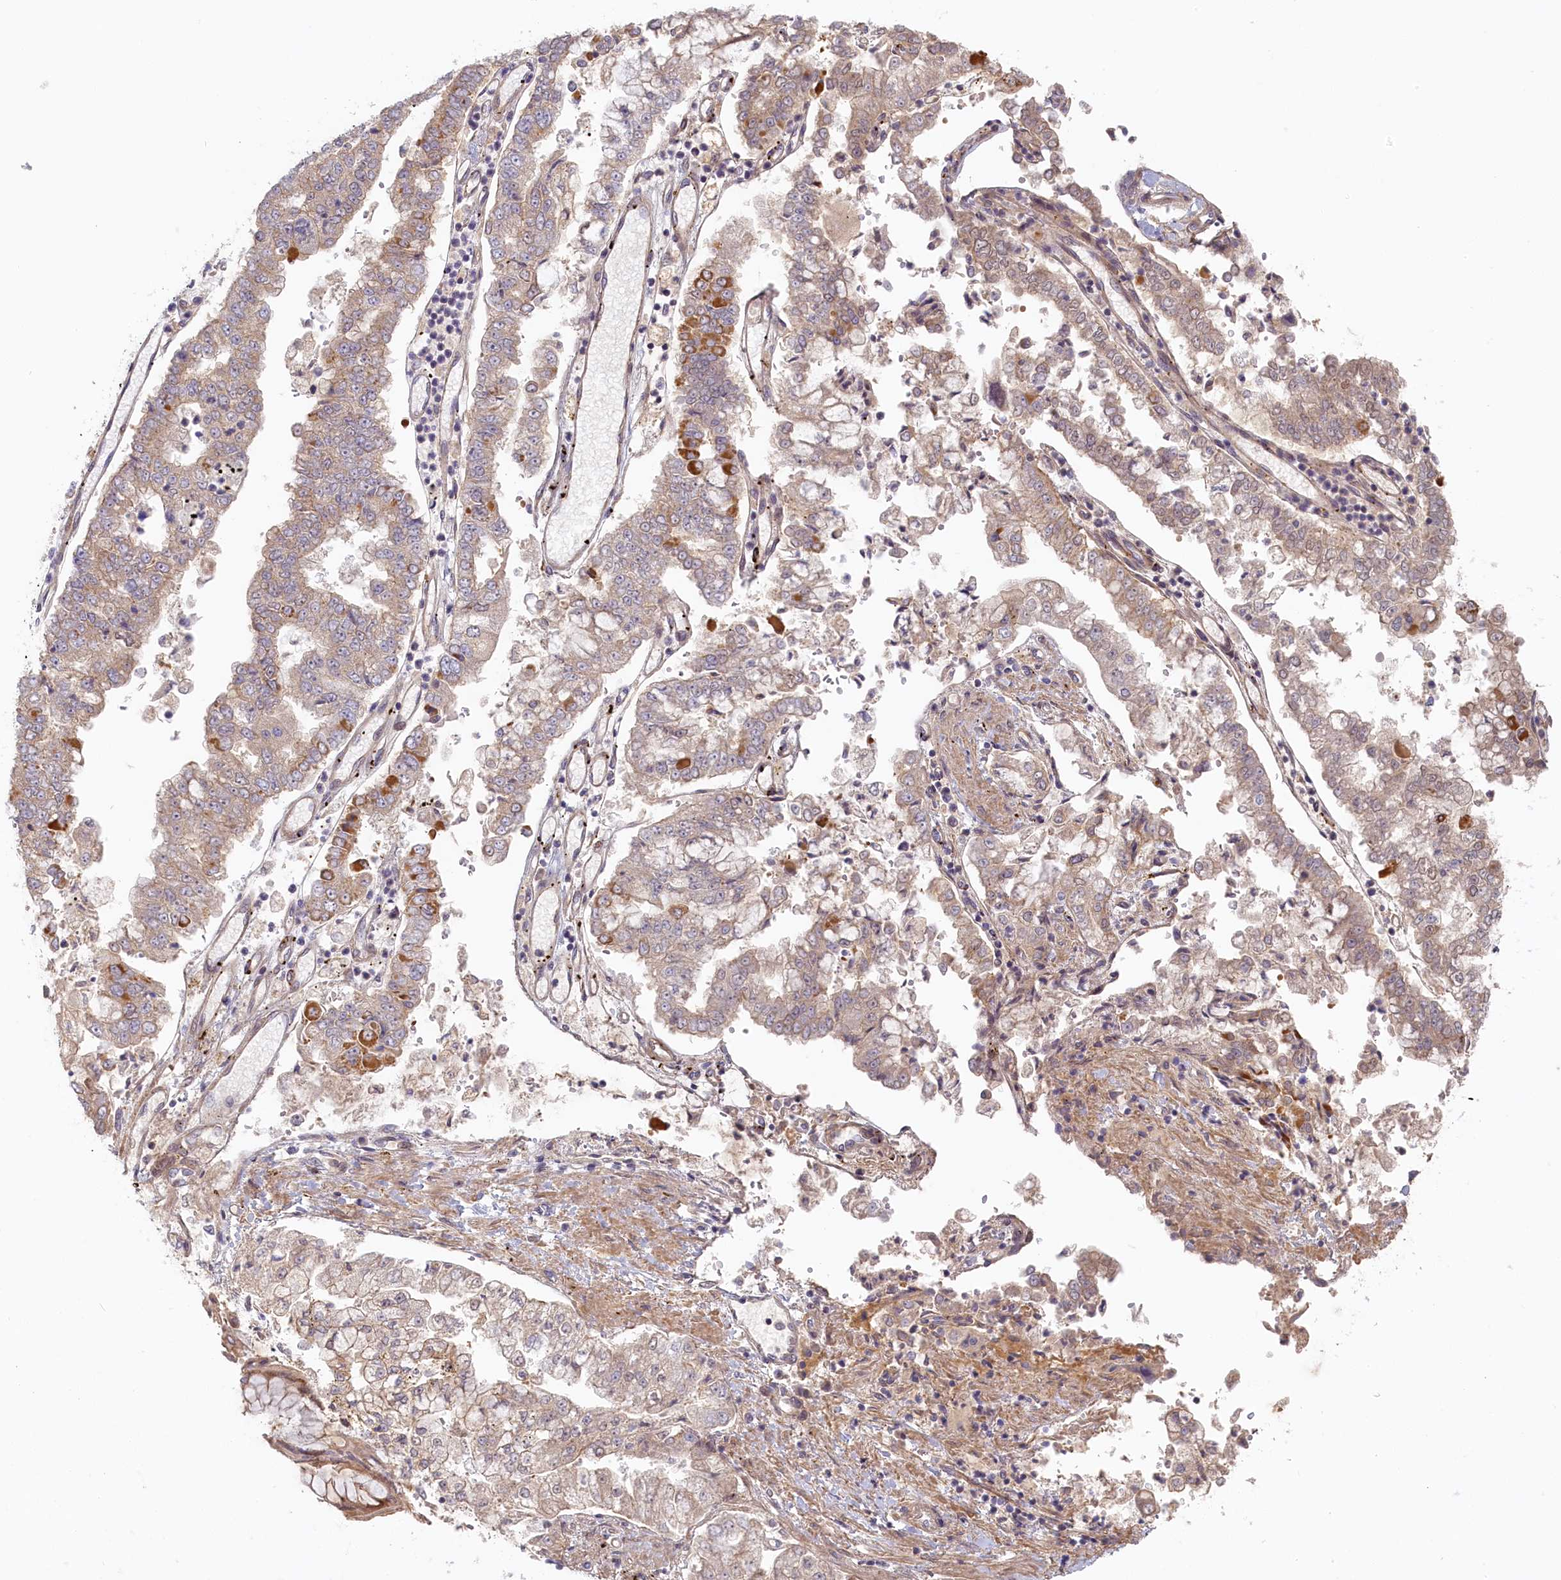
{"staining": {"intensity": "moderate", "quantity": "<25%", "location": "cytoplasmic/membranous"}, "tissue": "stomach cancer", "cell_type": "Tumor cells", "image_type": "cancer", "snomed": [{"axis": "morphology", "description": "Adenocarcinoma, NOS"}, {"axis": "topography", "description": "Stomach"}], "caption": "Stomach adenocarcinoma stained with DAB immunohistochemistry shows low levels of moderate cytoplasmic/membranous staining in approximately <25% of tumor cells.", "gene": "STX16", "patient": {"sex": "male", "age": 76}}